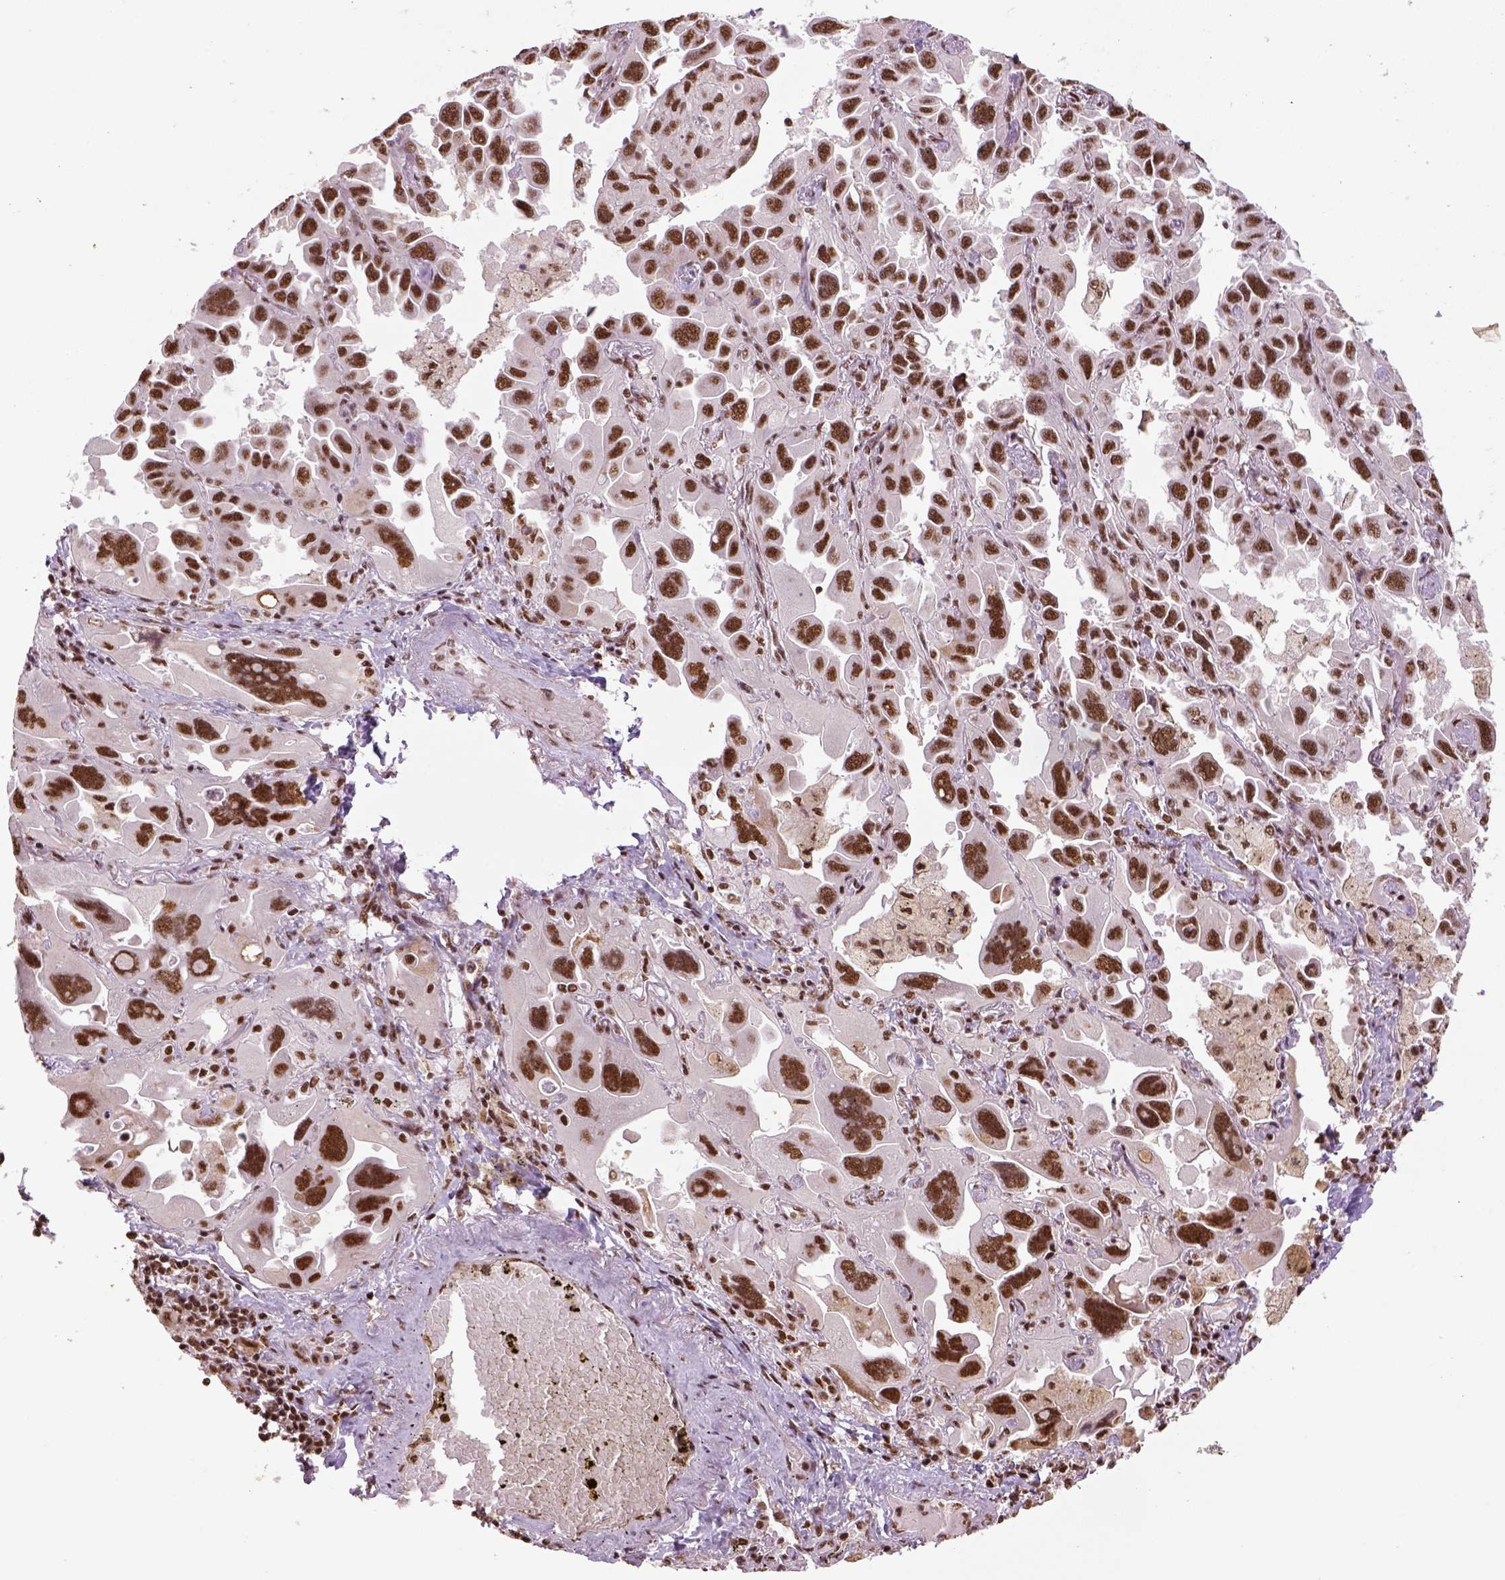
{"staining": {"intensity": "strong", "quantity": ">75%", "location": "nuclear"}, "tissue": "lung cancer", "cell_type": "Tumor cells", "image_type": "cancer", "snomed": [{"axis": "morphology", "description": "Adenocarcinoma, NOS"}, {"axis": "topography", "description": "Lung"}], "caption": "Approximately >75% of tumor cells in lung adenocarcinoma display strong nuclear protein positivity as visualized by brown immunohistochemical staining.", "gene": "CCAR1", "patient": {"sex": "male", "age": 64}}